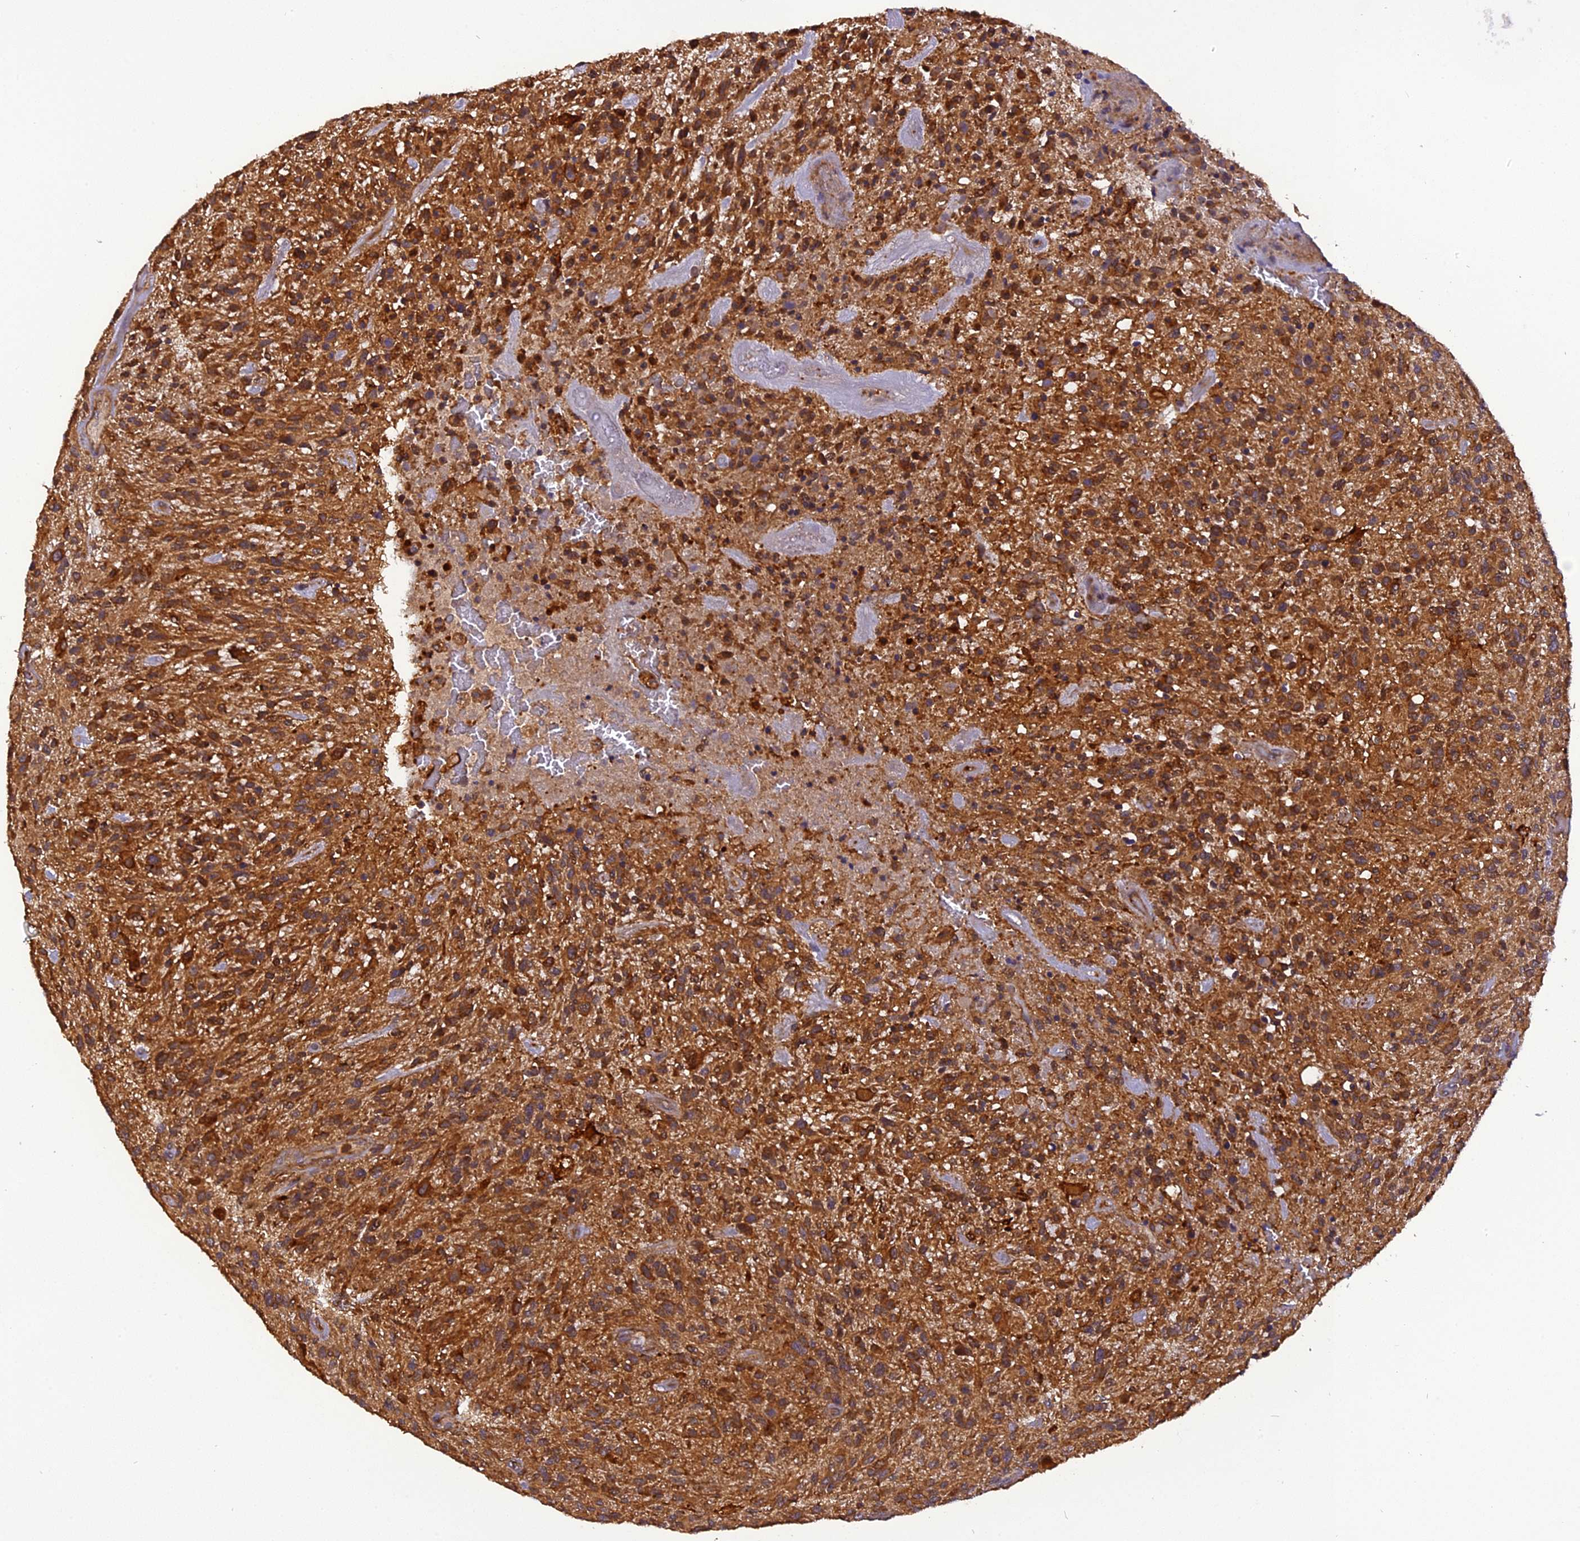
{"staining": {"intensity": "moderate", "quantity": ">75%", "location": "cytoplasmic/membranous"}, "tissue": "glioma", "cell_type": "Tumor cells", "image_type": "cancer", "snomed": [{"axis": "morphology", "description": "Glioma, malignant, High grade"}, {"axis": "topography", "description": "Brain"}], "caption": "Immunohistochemistry staining of glioma, which displays medium levels of moderate cytoplasmic/membranous expression in about >75% of tumor cells indicating moderate cytoplasmic/membranous protein positivity. The staining was performed using DAB (brown) for protein detection and nuclei were counterstained in hematoxylin (blue).", "gene": "STOML1", "patient": {"sex": "male", "age": 47}}